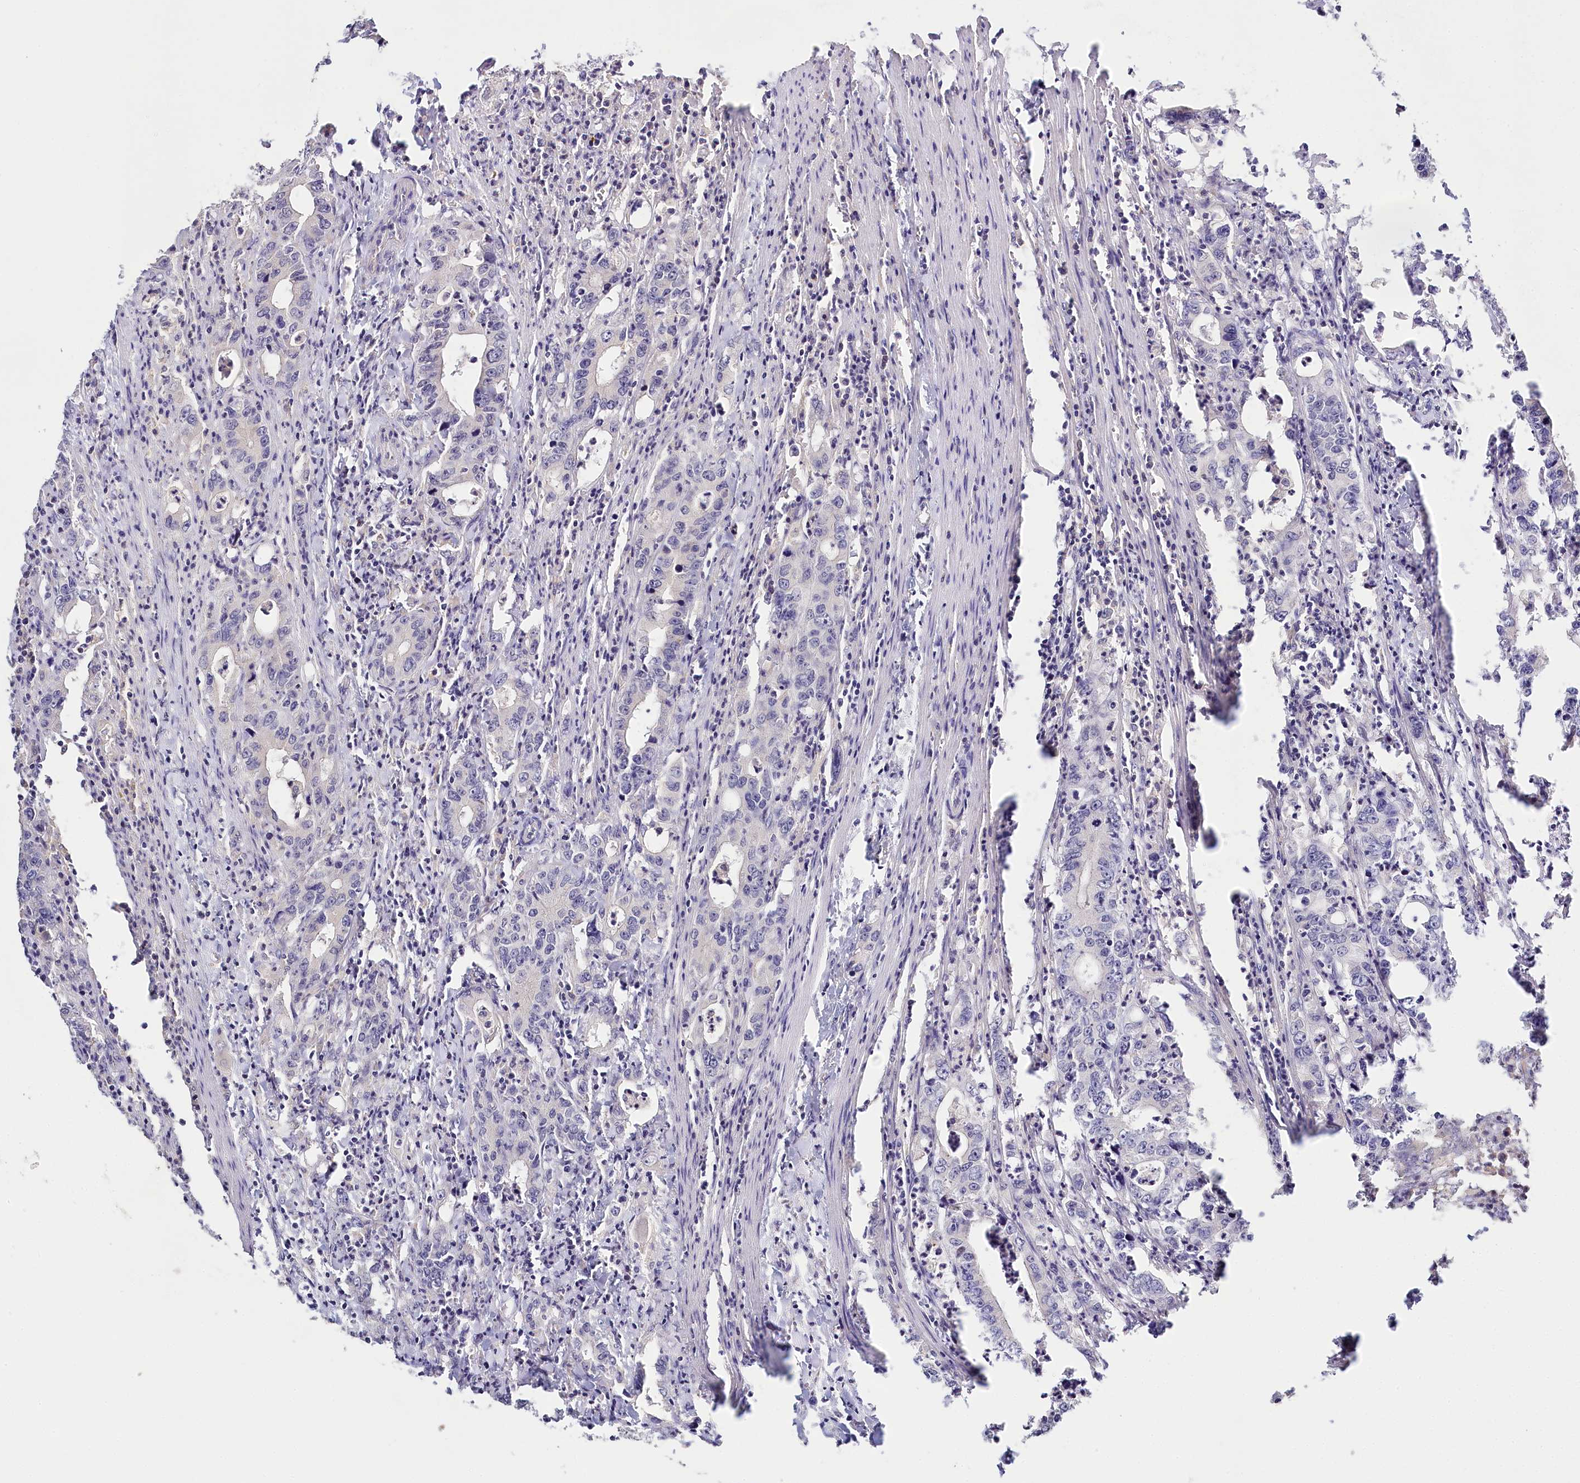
{"staining": {"intensity": "negative", "quantity": "none", "location": "none"}, "tissue": "colorectal cancer", "cell_type": "Tumor cells", "image_type": "cancer", "snomed": [{"axis": "morphology", "description": "Adenocarcinoma, NOS"}, {"axis": "topography", "description": "Colon"}], "caption": "Tumor cells show no significant staining in colorectal adenocarcinoma.", "gene": "DAPK1", "patient": {"sex": "female", "age": 75}}